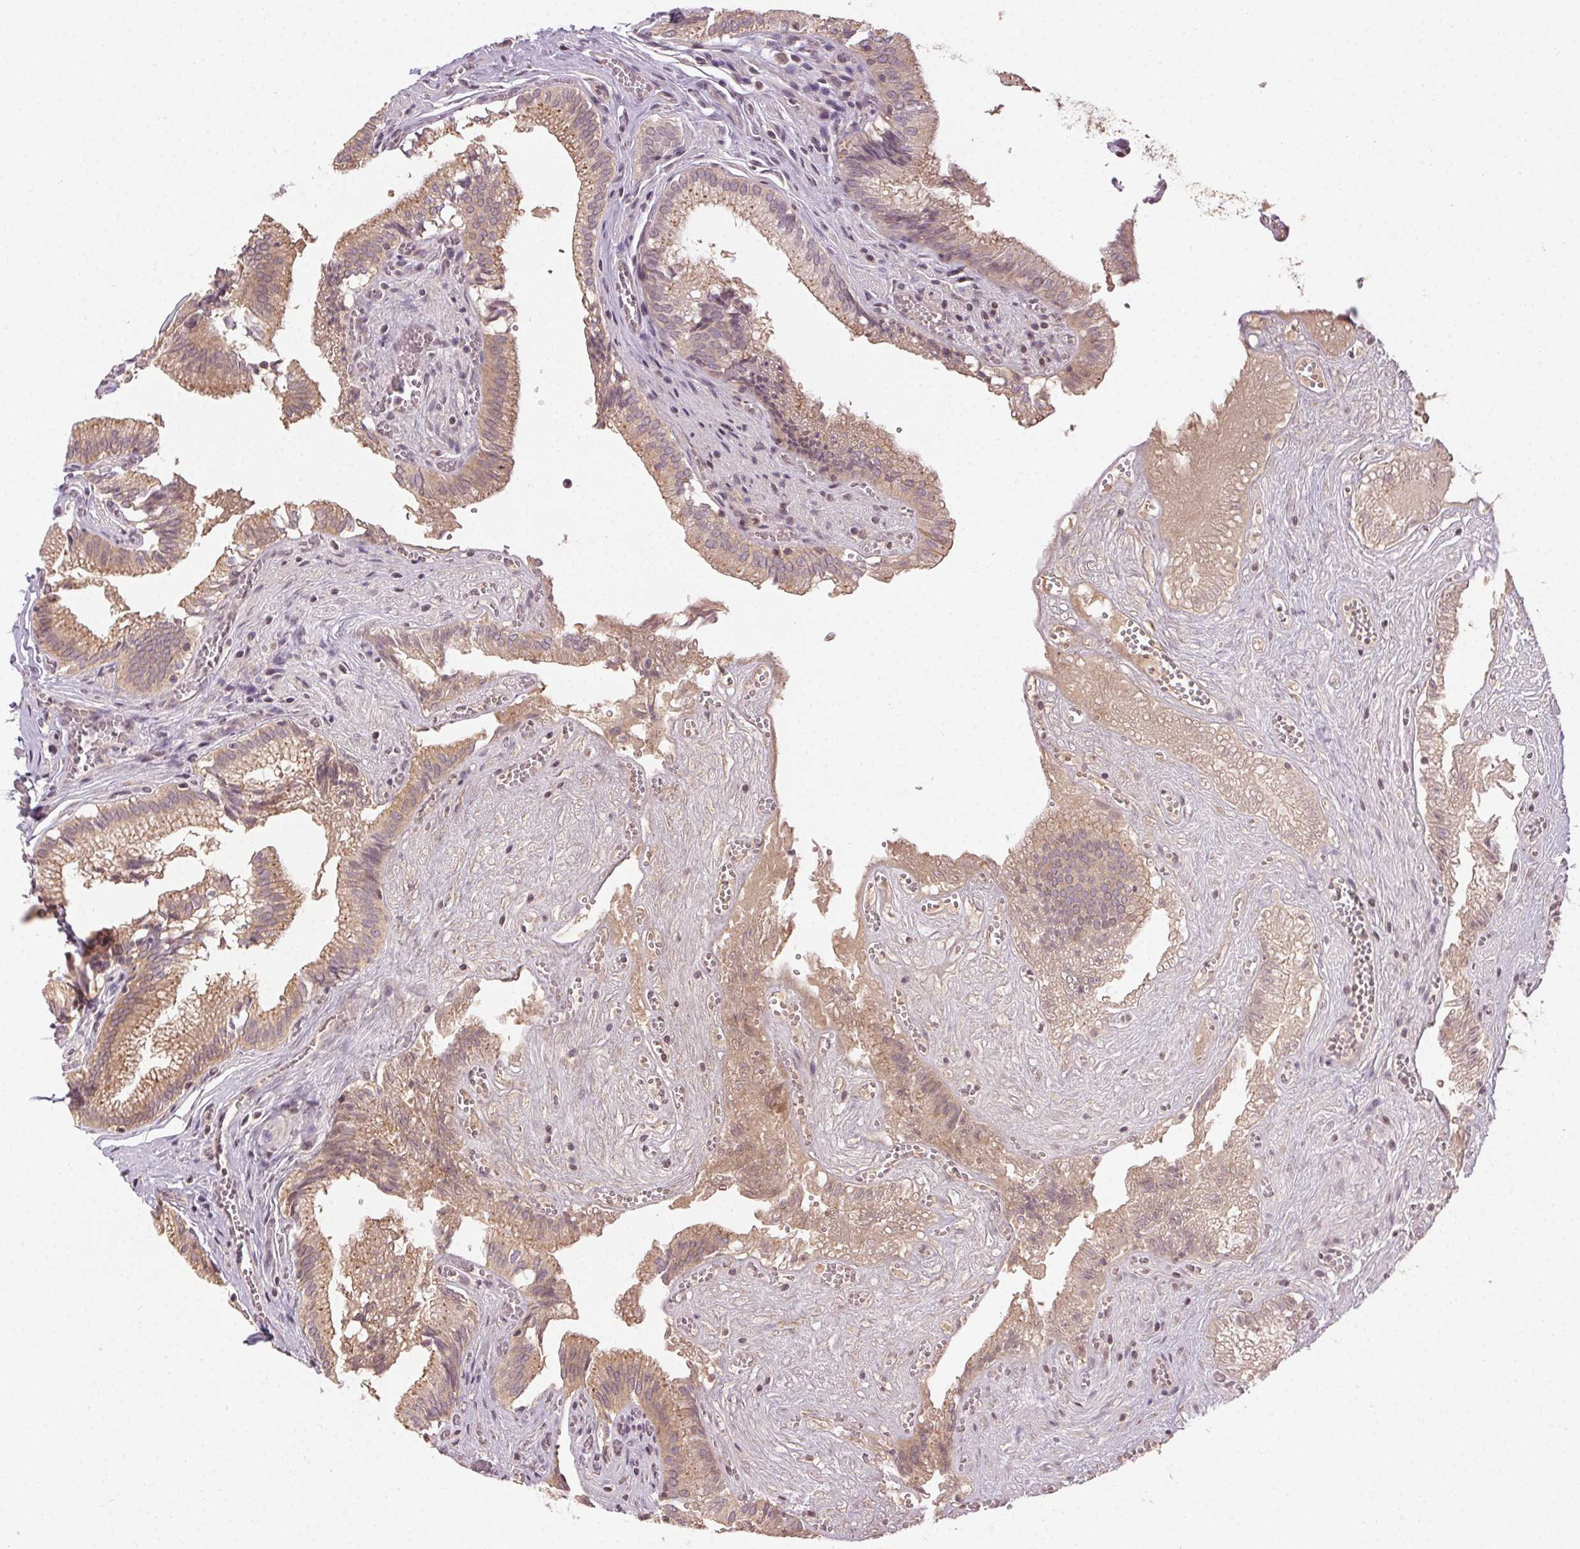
{"staining": {"intensity": "moderate", "quantity": ">75%", "location": "cytoplasmic/membranous"}, "tissue": "gallbladder", "cell_type": "Glandular cells", "image_type": "normal", "snomed": [{"axis": "morphology", "description": "Normal tissue, NOS"}, {"axis": "topography", "description": "Gallbladder"}, {"axis": "topography", "description": "Peripheral nerve tissue"}], "caption": "Glandular cells exhibit medium levels of moderate cytoplasmic/membranous staining in about >75% of cells in benign human gallbladder.", "gene": "ATP1B3", "patient": {"sex": "male", "age": 17}}